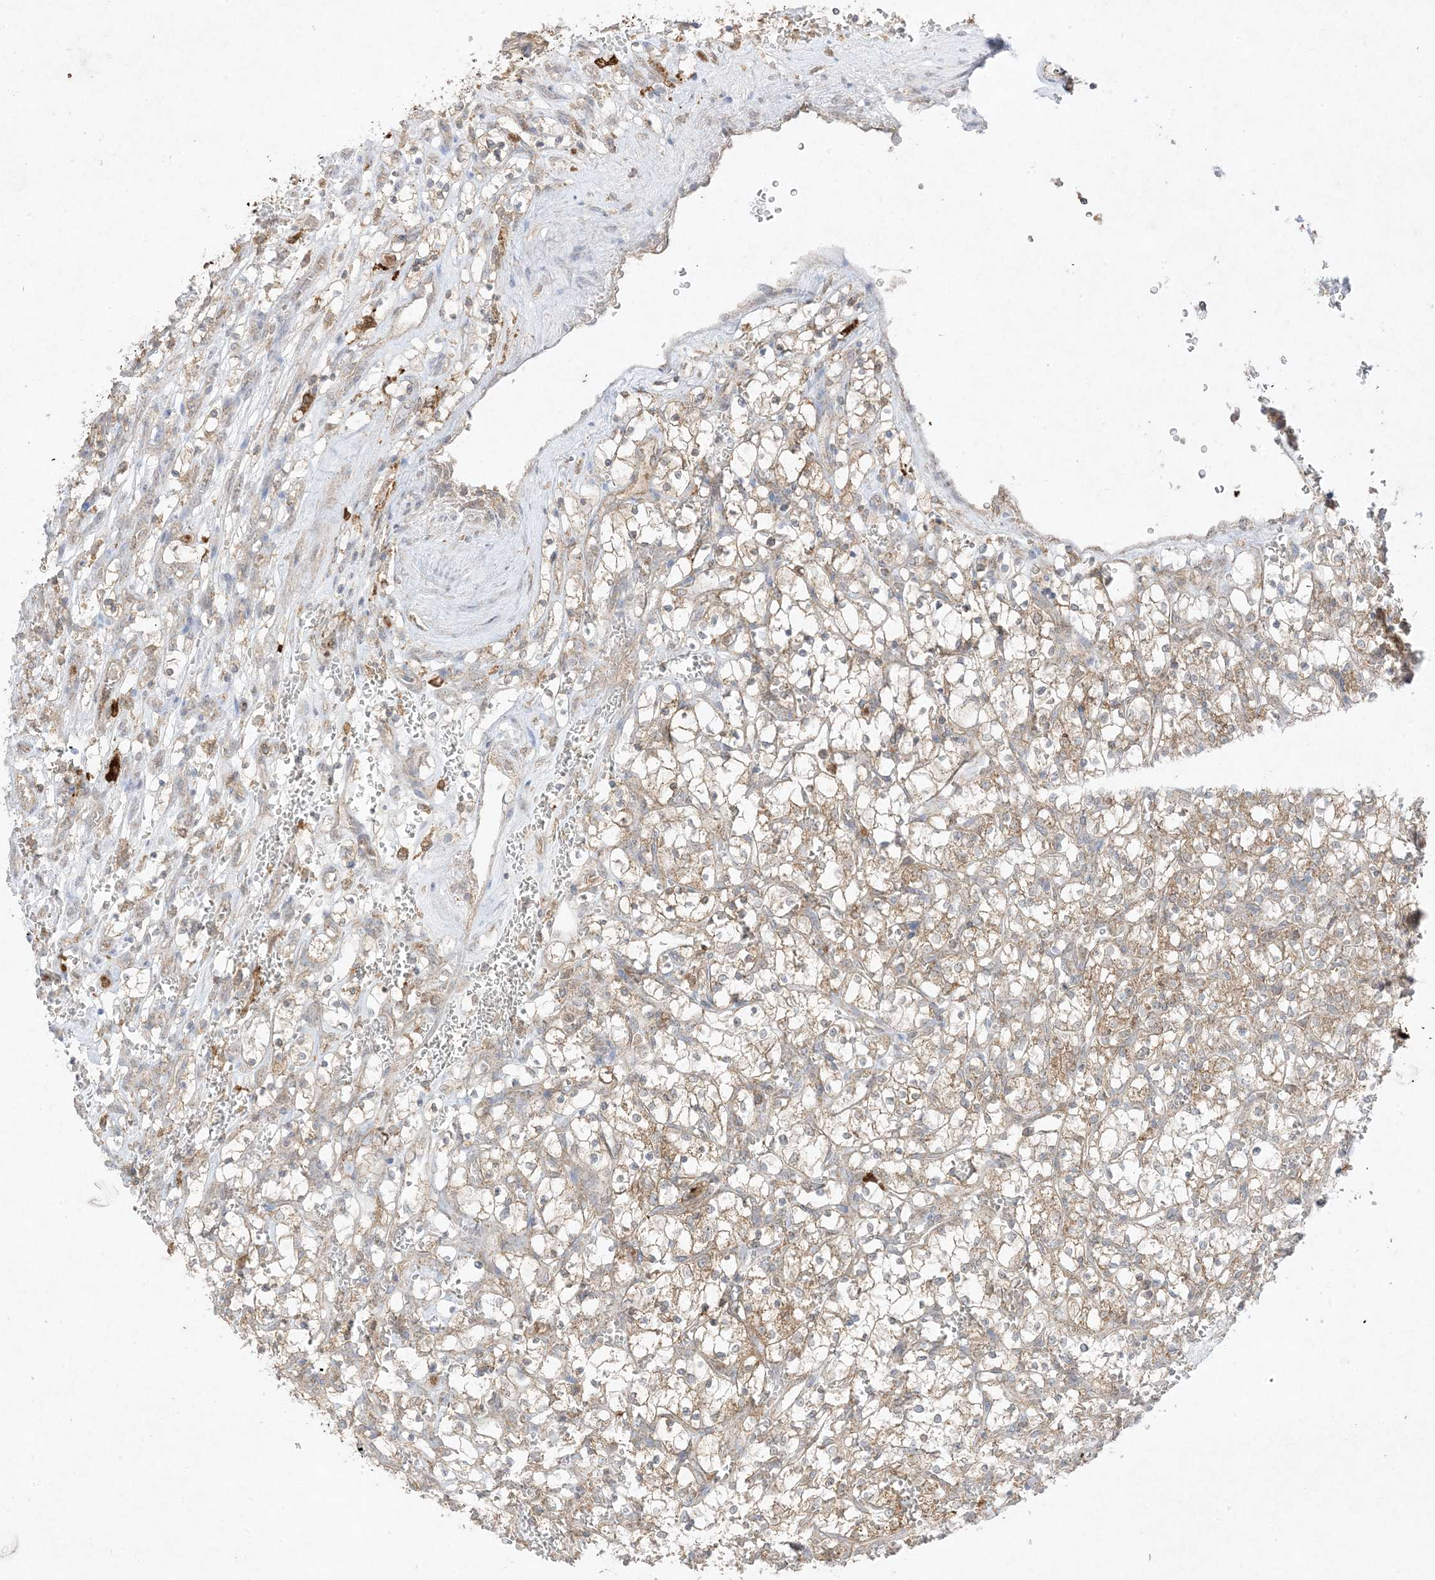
{"staining": {"intensity": "moderate", "quantity": "25%-75%", "location": "cytoplasmic/membranous"}, "tissue": "renal cancer", "cell_type": "Tumor cells", "image_type": "cancer", "snomed": [{"axis": "morphology", "description": "Adenocarcinoma, NOS"}, {"axis": "topography", "description": "Kidney"}], "caption": "Renal adenocarcinoma stained for a protein reveals moderate cytoplasmic/membranous positivity in tumor cells.", "gene": "UBE2C", "patient": {"sex": "female", "age": 69}}